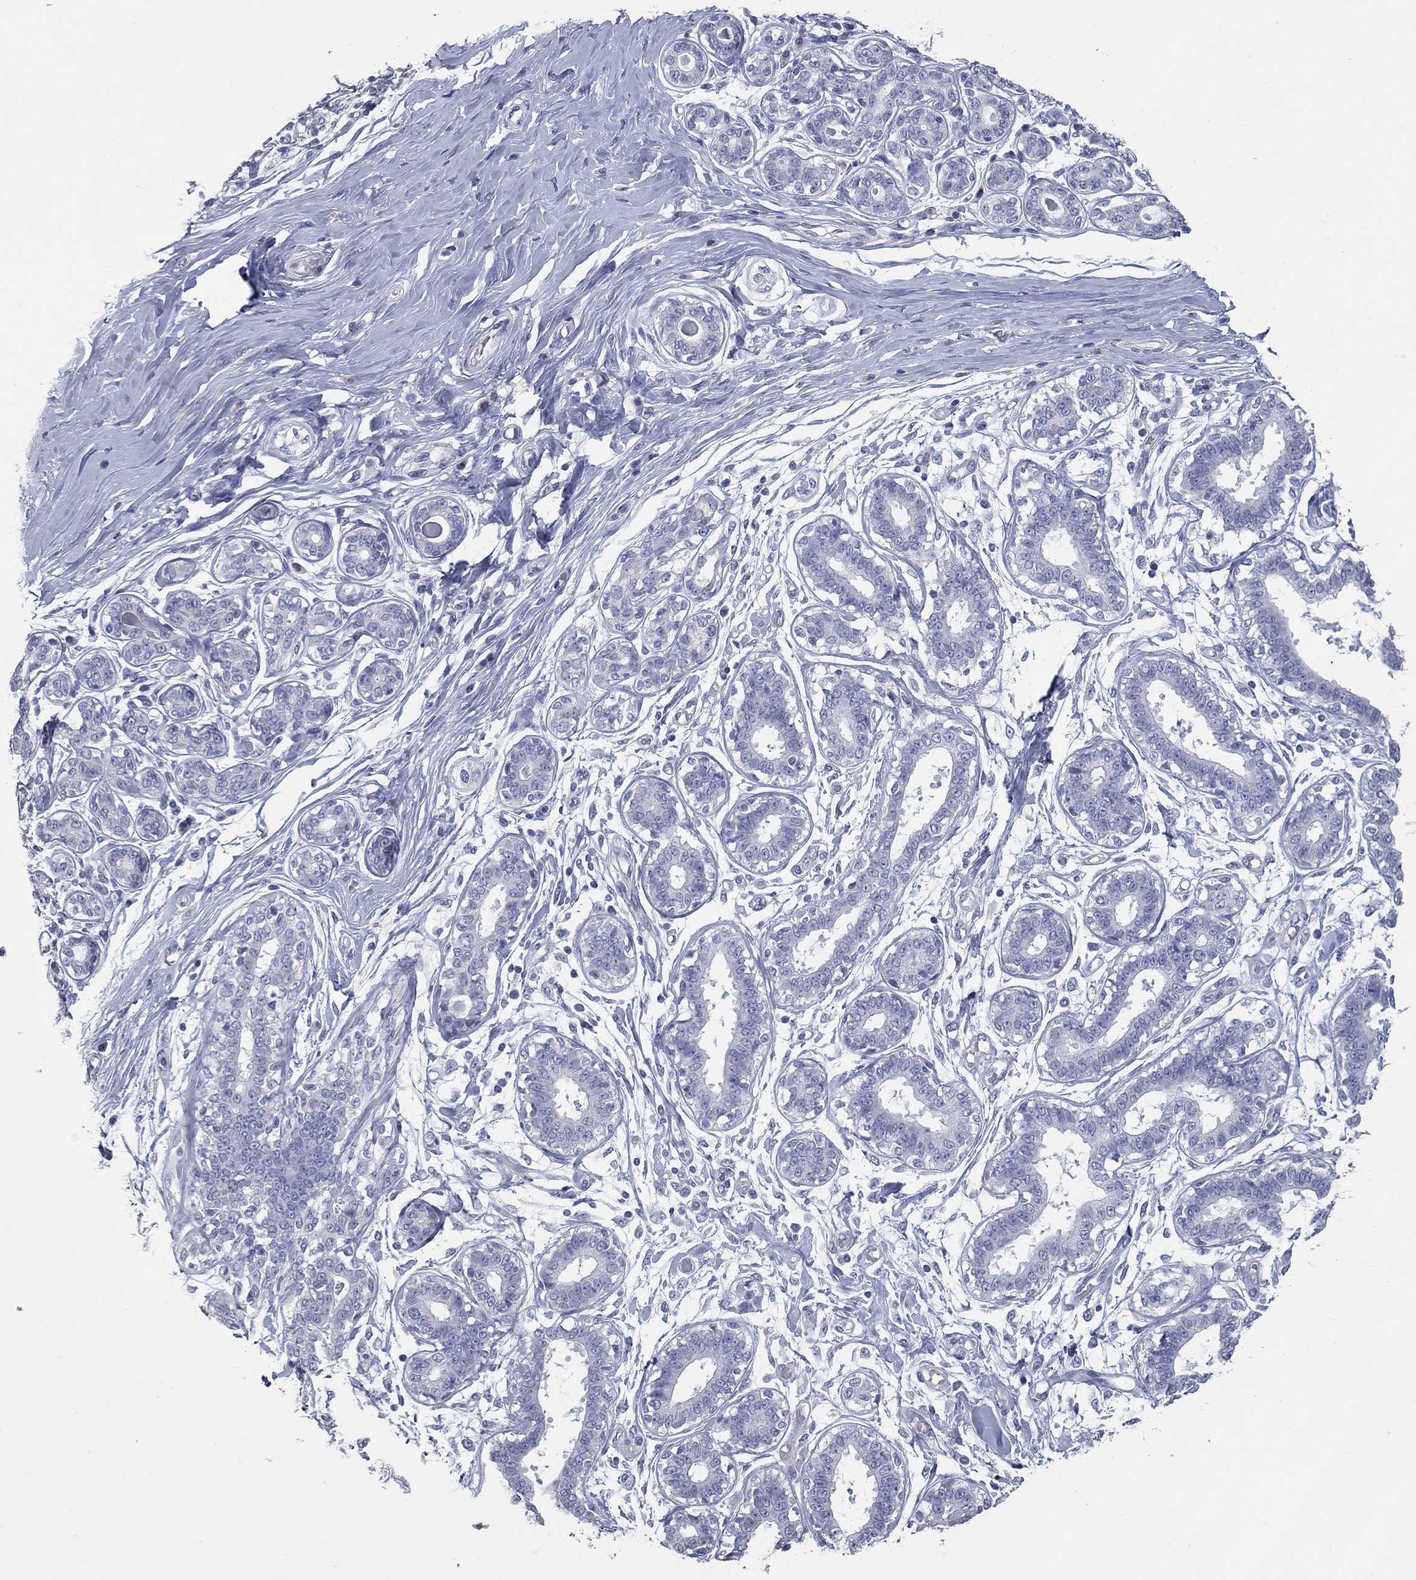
{"staining": {"intensity": "negative", "quantity": "none", "location": "none"}, "tissue": "breast", "cell_type": "Adipocytes", "image_type": "normal", "snomed": [{"axis": "morphology", "description": "Normal tissue, NOS"}, {"axis": "topography", "description": "Skin"}, {"axis": "topography", "description": "Breast"}], "caption": "Immunohistochemistry (IHC) micrograph of unremarkable breast: human breast stained with DAB (3,3'-diaminobenzidine) exhibits no significant protein expression in adipocytes.", "gene": "TAC1", "patient": {"sex": "female", "age": 43}}